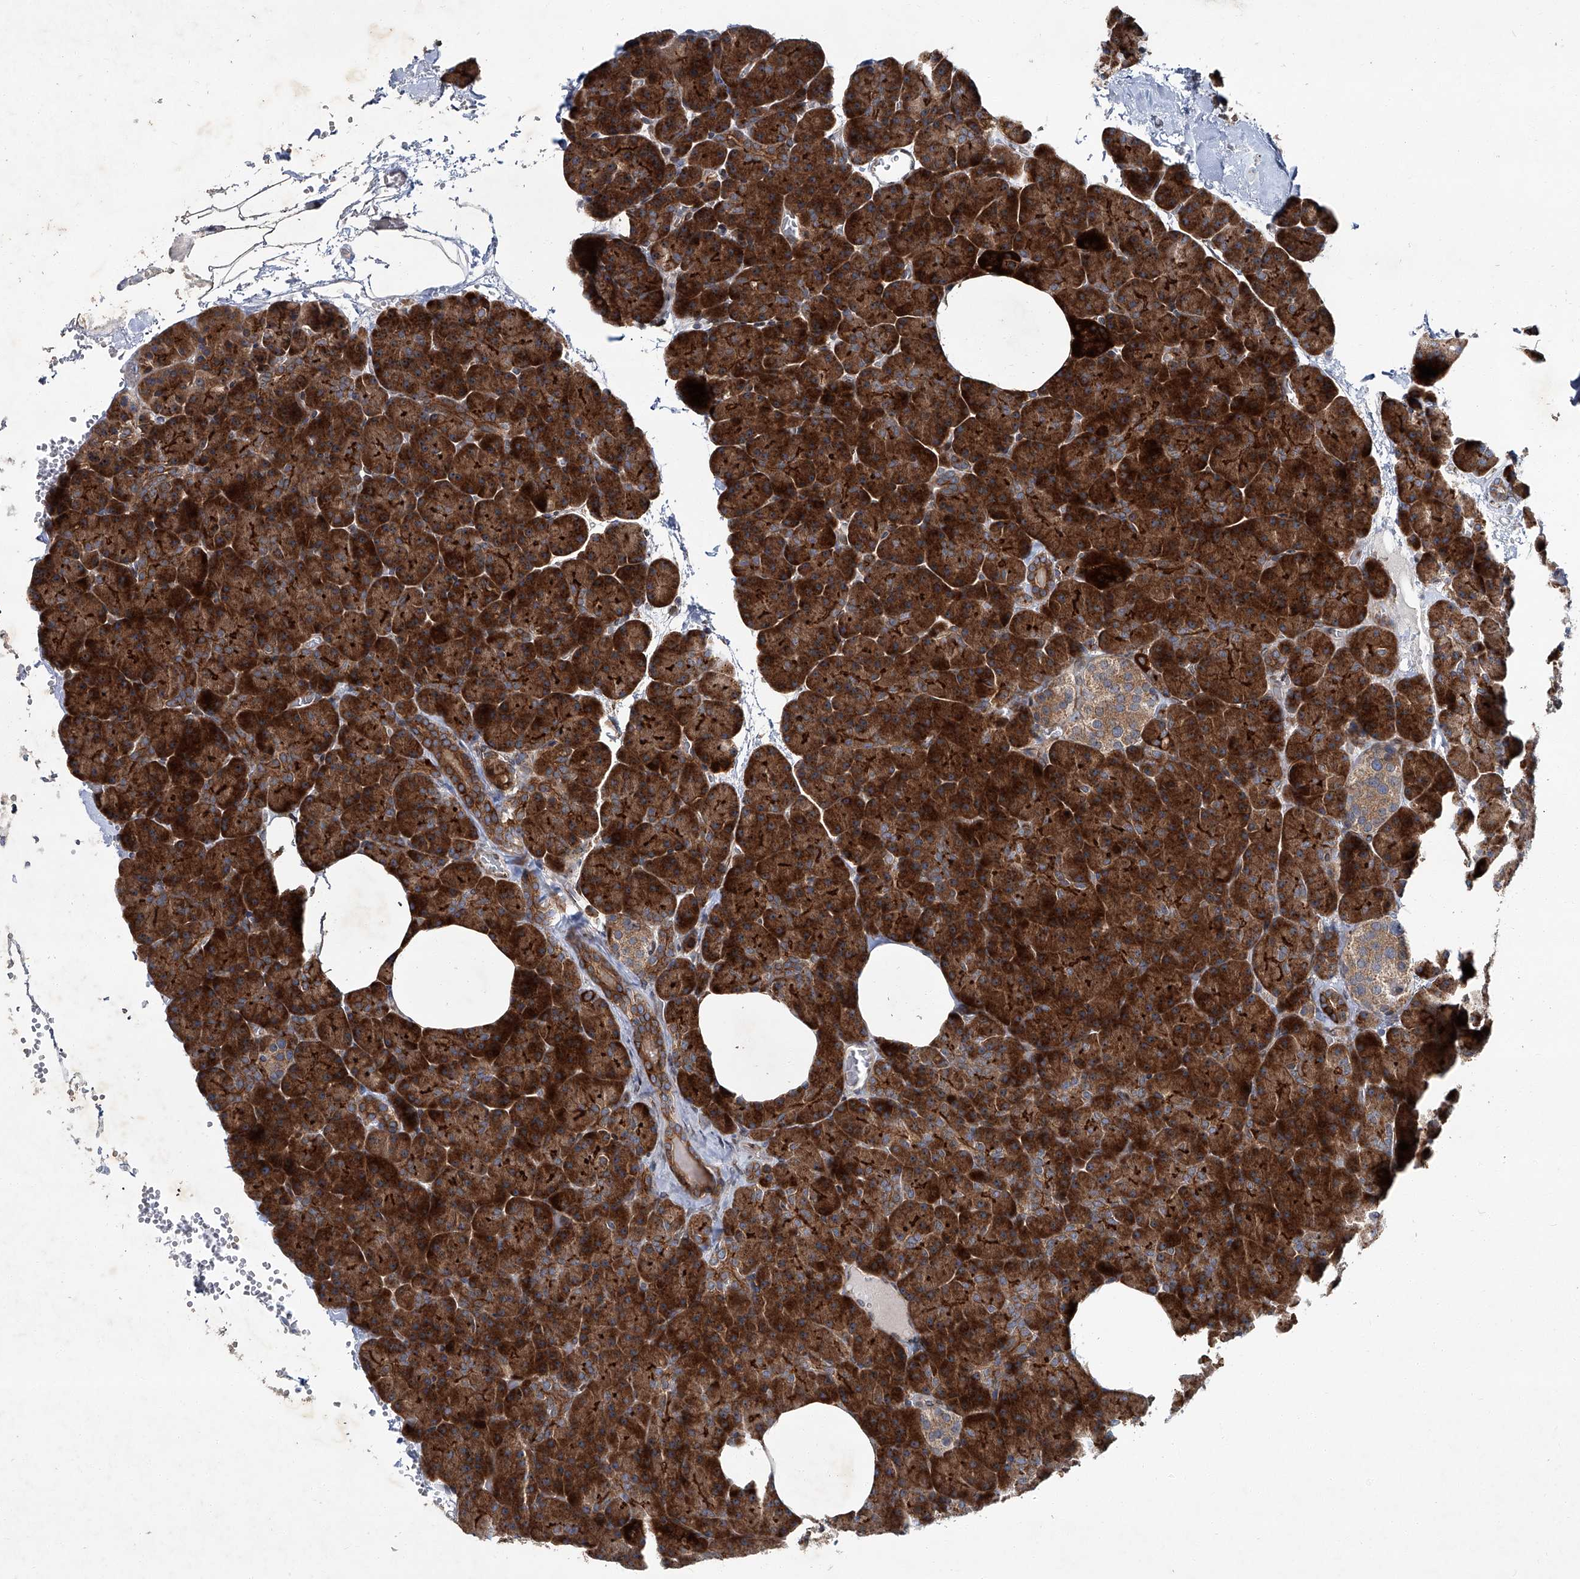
{"staining": {"intensity": "strong", "quantity": ">75%", "location": "cytoplasmic/membranous"}, "tissue": "pancreas", "cell_type": "Exocrine glandular cells", "image_type": "normal", "snomed": [{"axis": "morphology", "description": "Normal tissue, NOS"}, {"axis": "morphology", "description": "Carcinoid, malignant, NOS"}, {"axis": "topography", "description": "Pancreas"}], "caption": "Pancreas stained with DAB immunohistochemistry (IHC) shows high levels of strong cytoplasmic/membranous staining in about >75% of exocrine glandular cells.", "gene": "GPR132", "patient": {"sex": "female", "age": 35}}